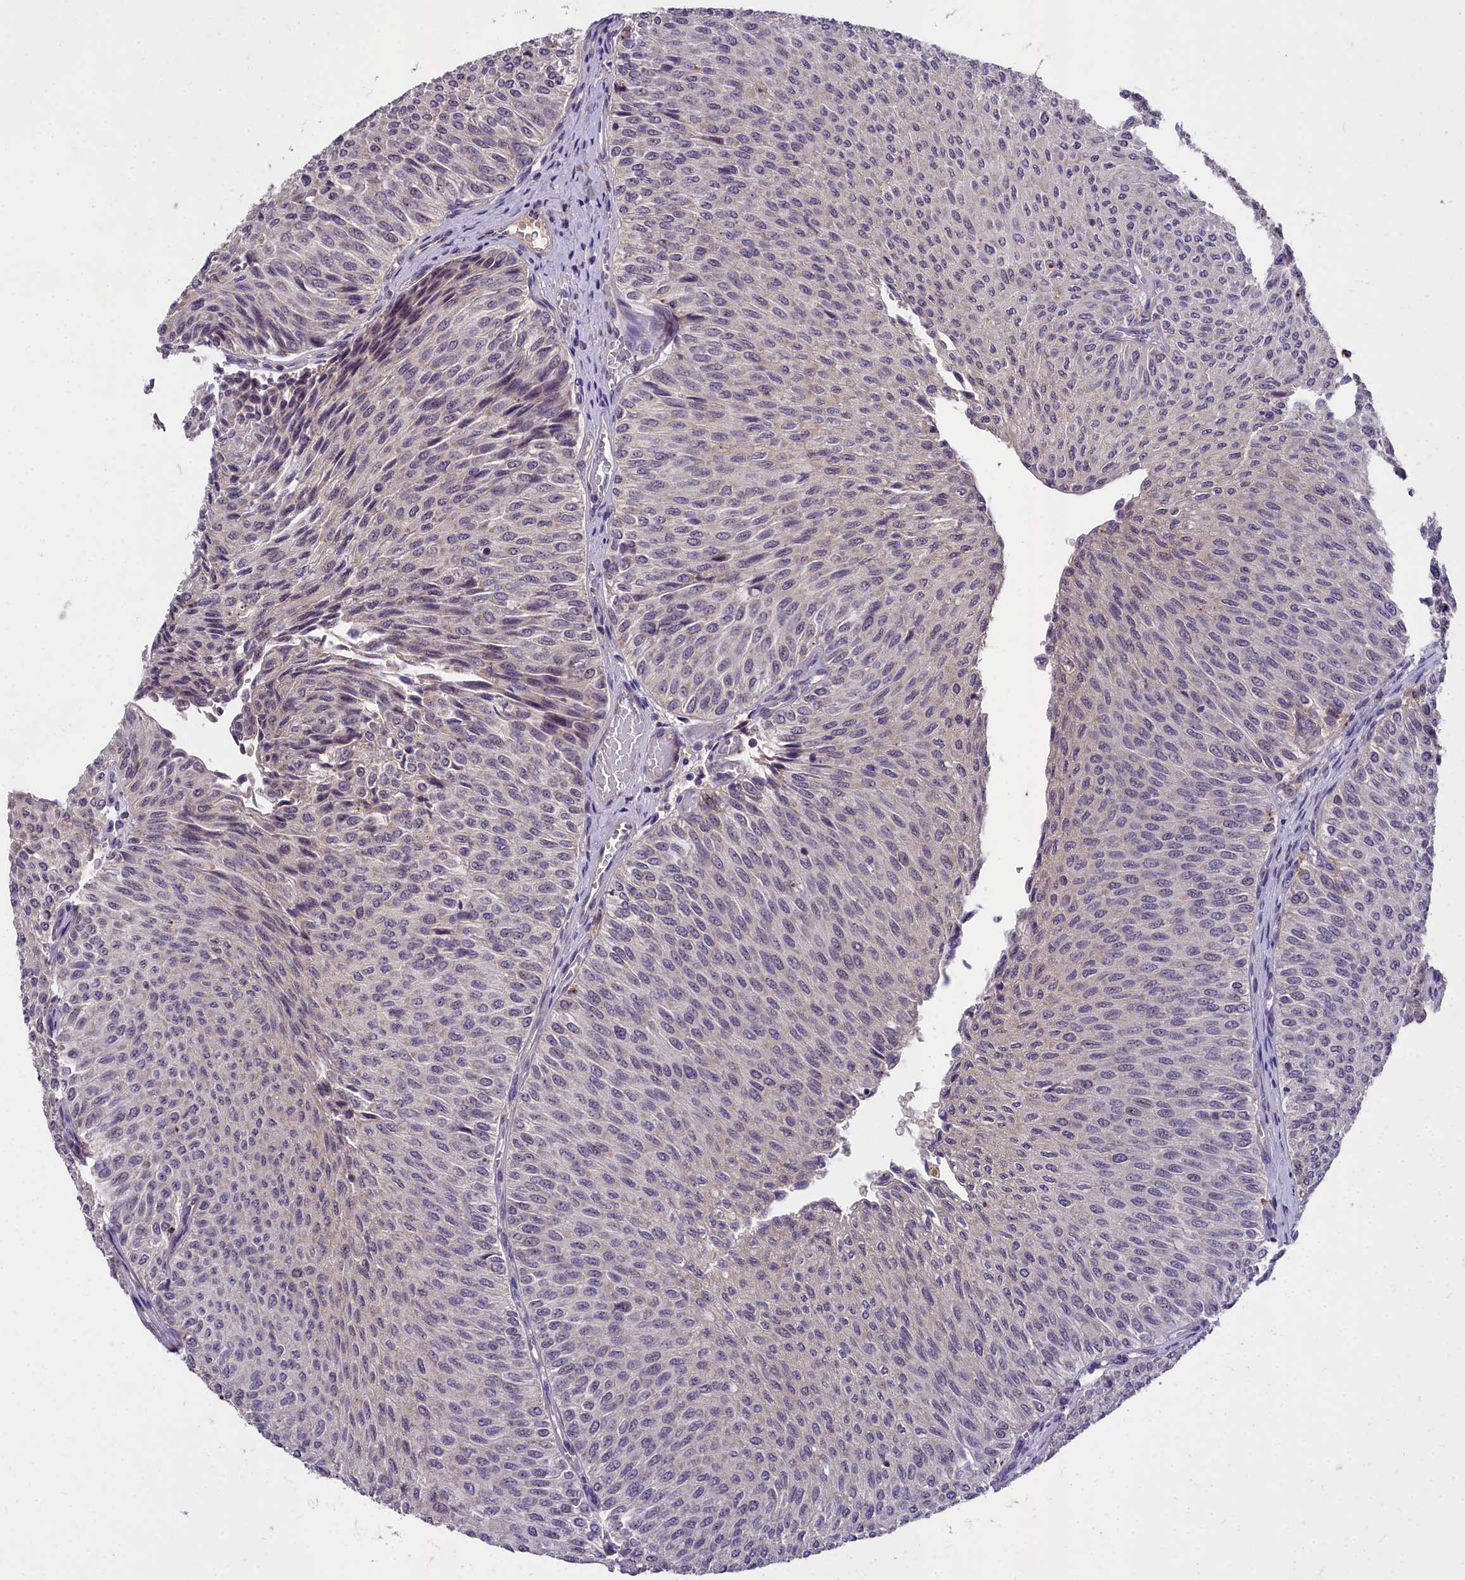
{"staining": {"intensity": "weak", "quantity": "25%-75%", "location": "nuclear"}, "tissue": "urothelial cancer", "cell_type": "Tumor cells", "image_type": "cancer", "snomed": [{"axis": "morphology", "description": "Urothelial carcinoma, Low grade"}, {"axis": "topography", "description": "Urinary bladder"}], "caption": "The micrograph displays immunohistochemical staining of urothelial cancer. There is weak nuclear staining is present in approximately 25%-75% of tumor cells.", "gene": "ZNF333", "patient": {"sex": "male", "age": 78}}